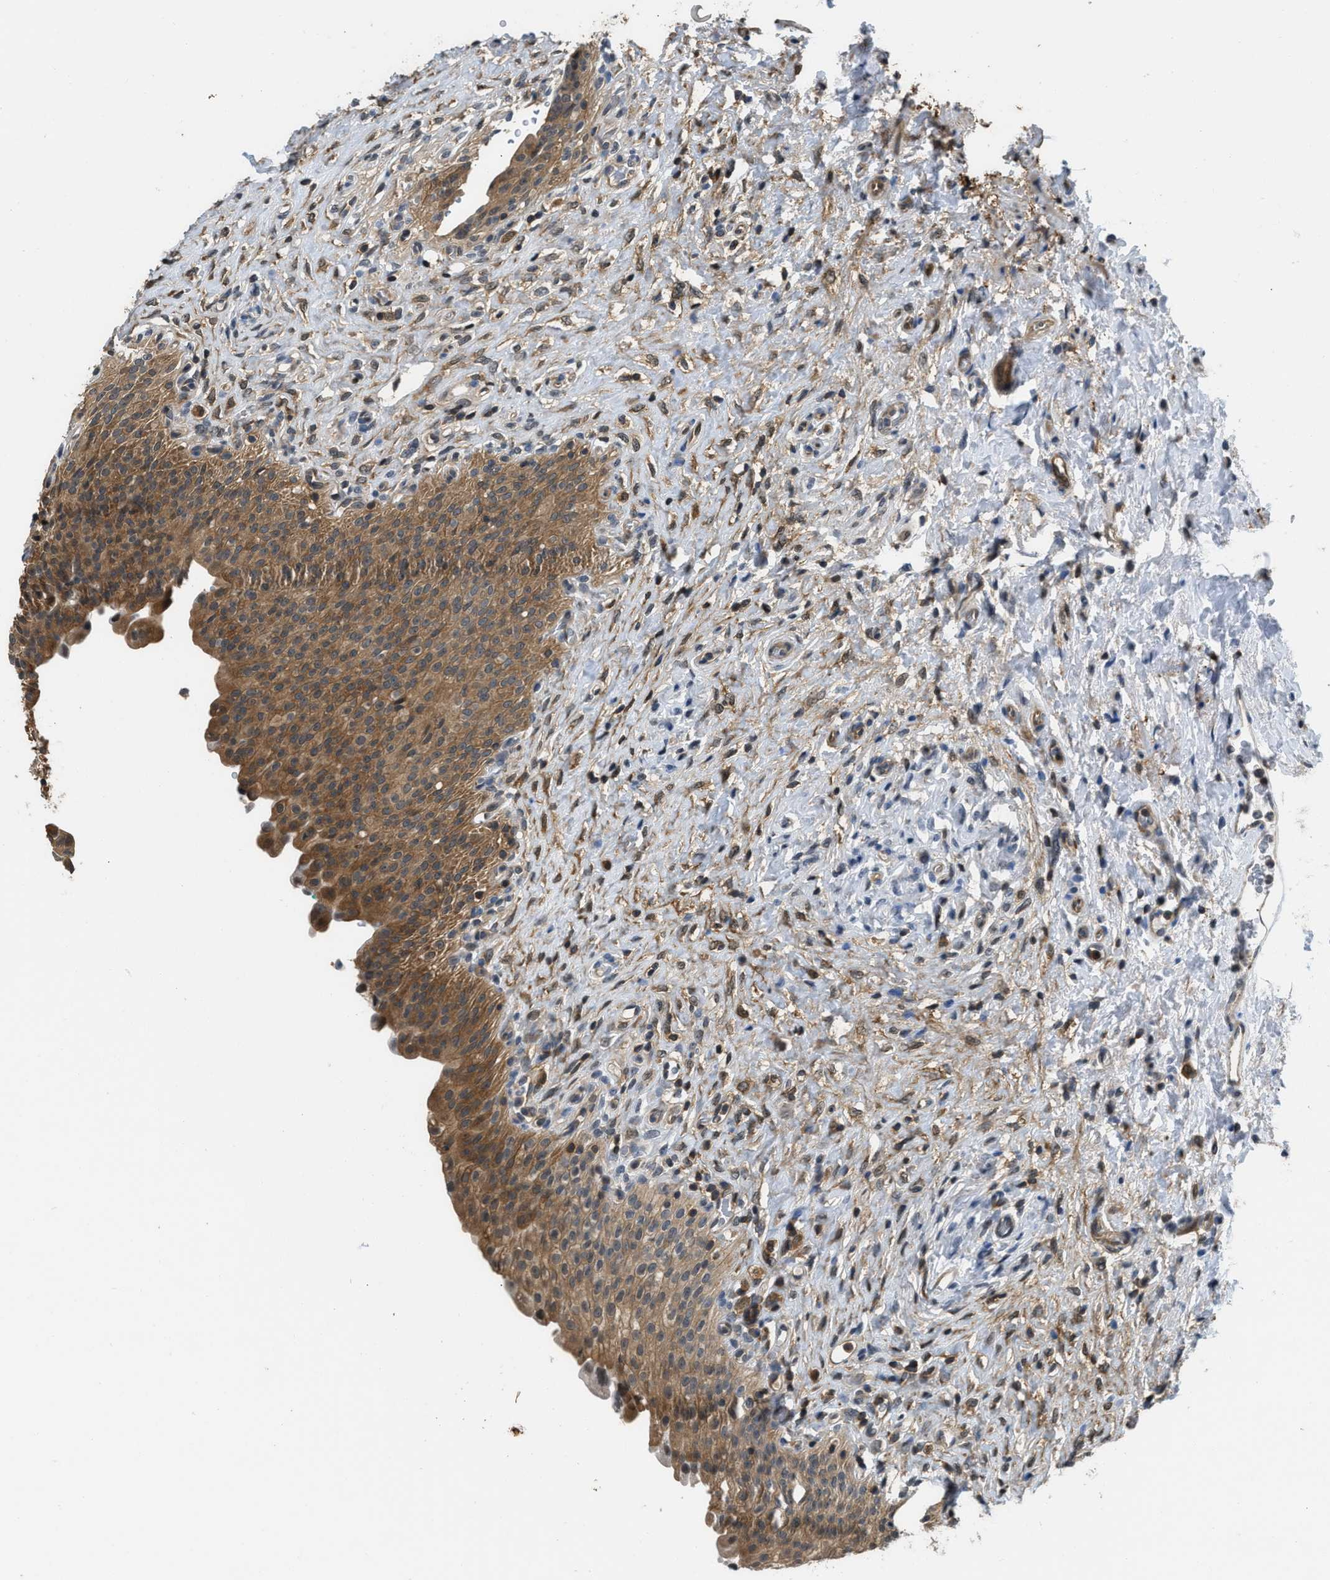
{"staining": {"intensity": "moderate", "quantity": ">75%", "location": "cytoplasmic/membranous"}, "tissue": "urinary bladder", "cell_type": "Urothelial cells", "image_type": "normal", "snomed": [{"axis": "morphology", "description": "Urothelial carcinoma, High grade"}, {"axis": "topography", "description": "Urinary bladder"}], "caption": "Immunohistochemical staining of normal urinary bladder reveals >75% levels of moderate cytoplasmic/membranous protein staining in approximately >75% of urothelial cells. (DAB (3,3'-diaminobenzidine) IHC with brightfield microscopy, high magnification).", "gene": "TES", "patient": {"sex": "male", "age": 46}}